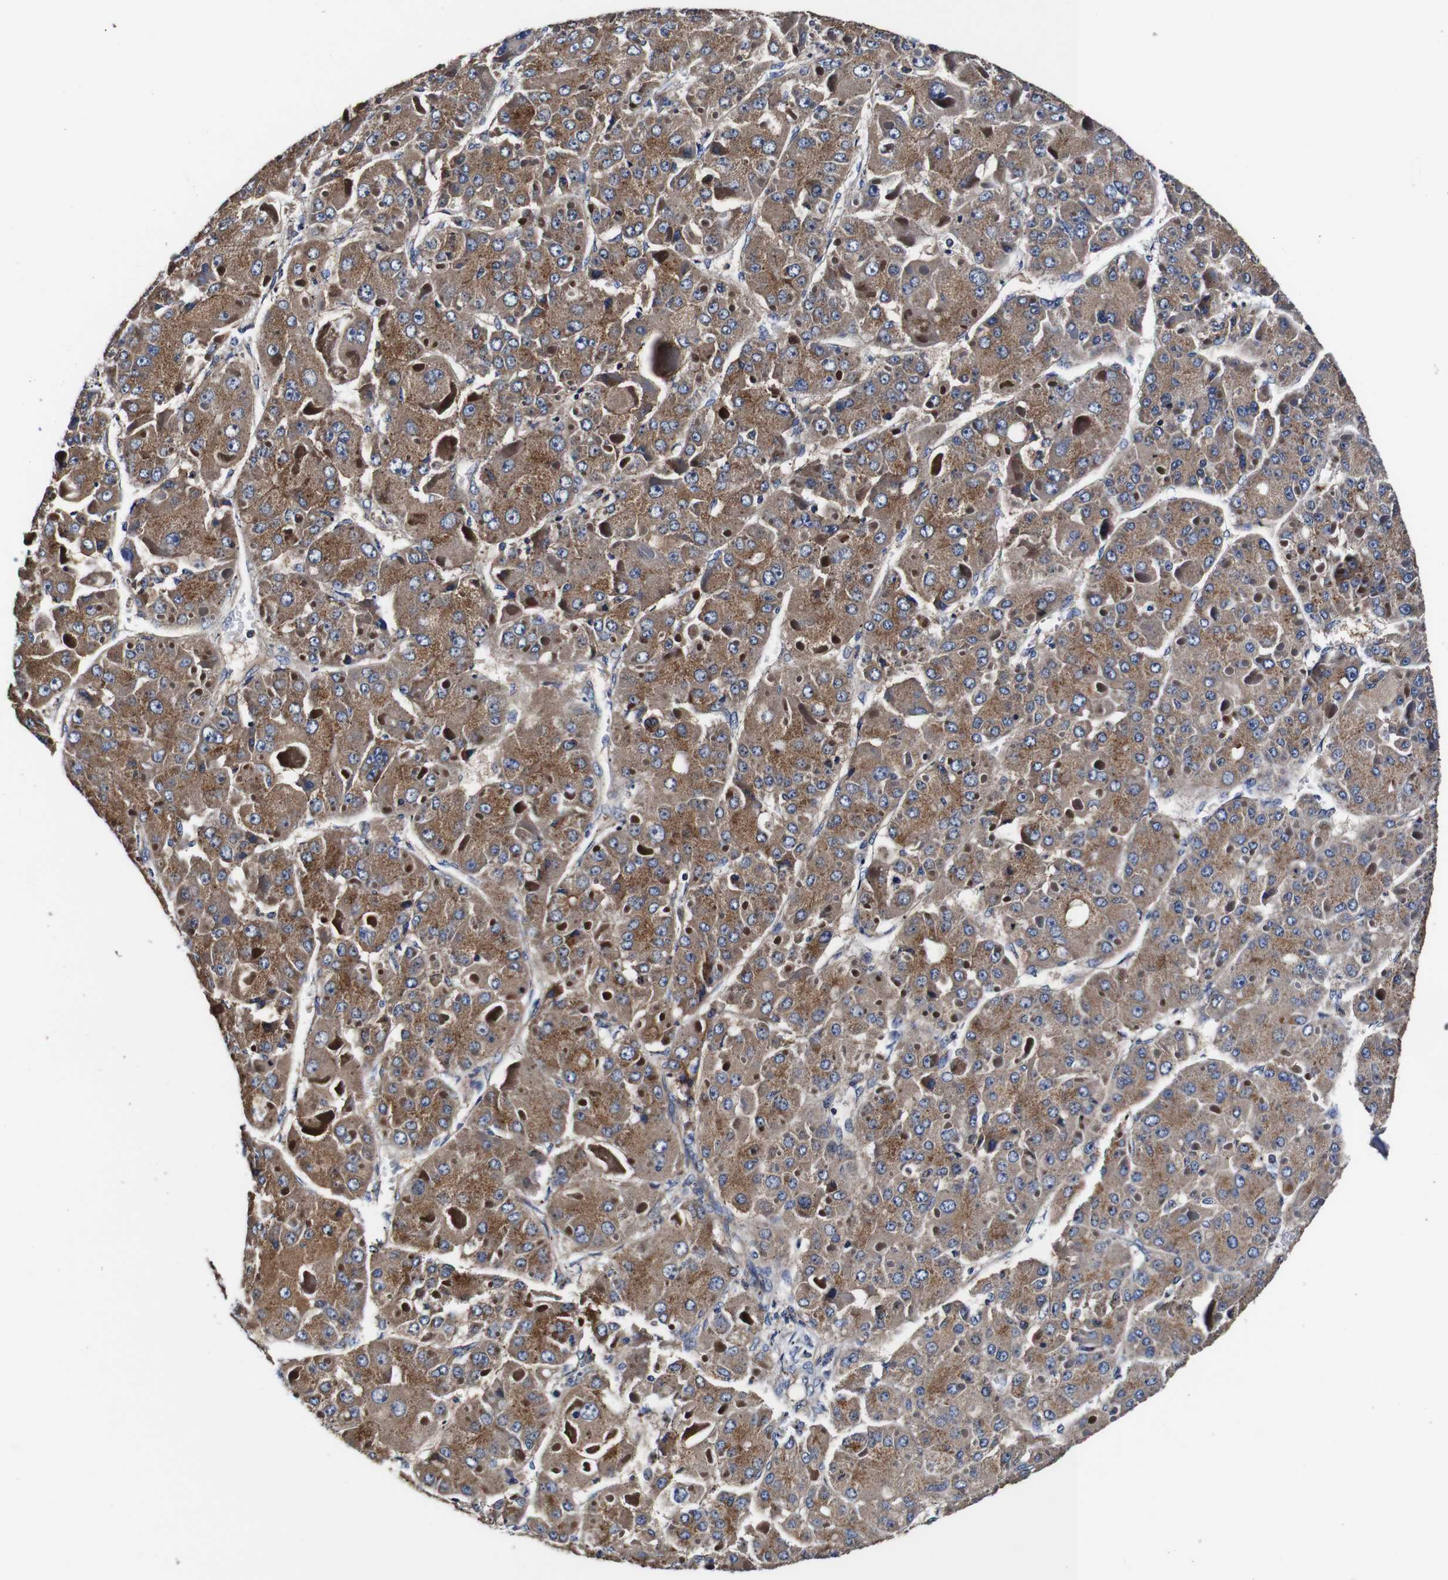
{"staining": {"intensity": "moderate", "quantity": ">75%", "location": "cytoplasmic/membranous"}, "tissue": "liver cancer", "cell_type": "Tumor cells", "image_type": "cancer", "snomed": [{"axis": "morphology", "description": "Carcinoma, Hepatocellular, NOS"}, {"axis": "topography", "description": "Liver"}], "caption": "Liver hepatocellular carcinoma stained with a protein marker shows moderate staining in tumor cells.", "gene": "PDCD6IP", "patient": {"sex": "female", "age": 73}}